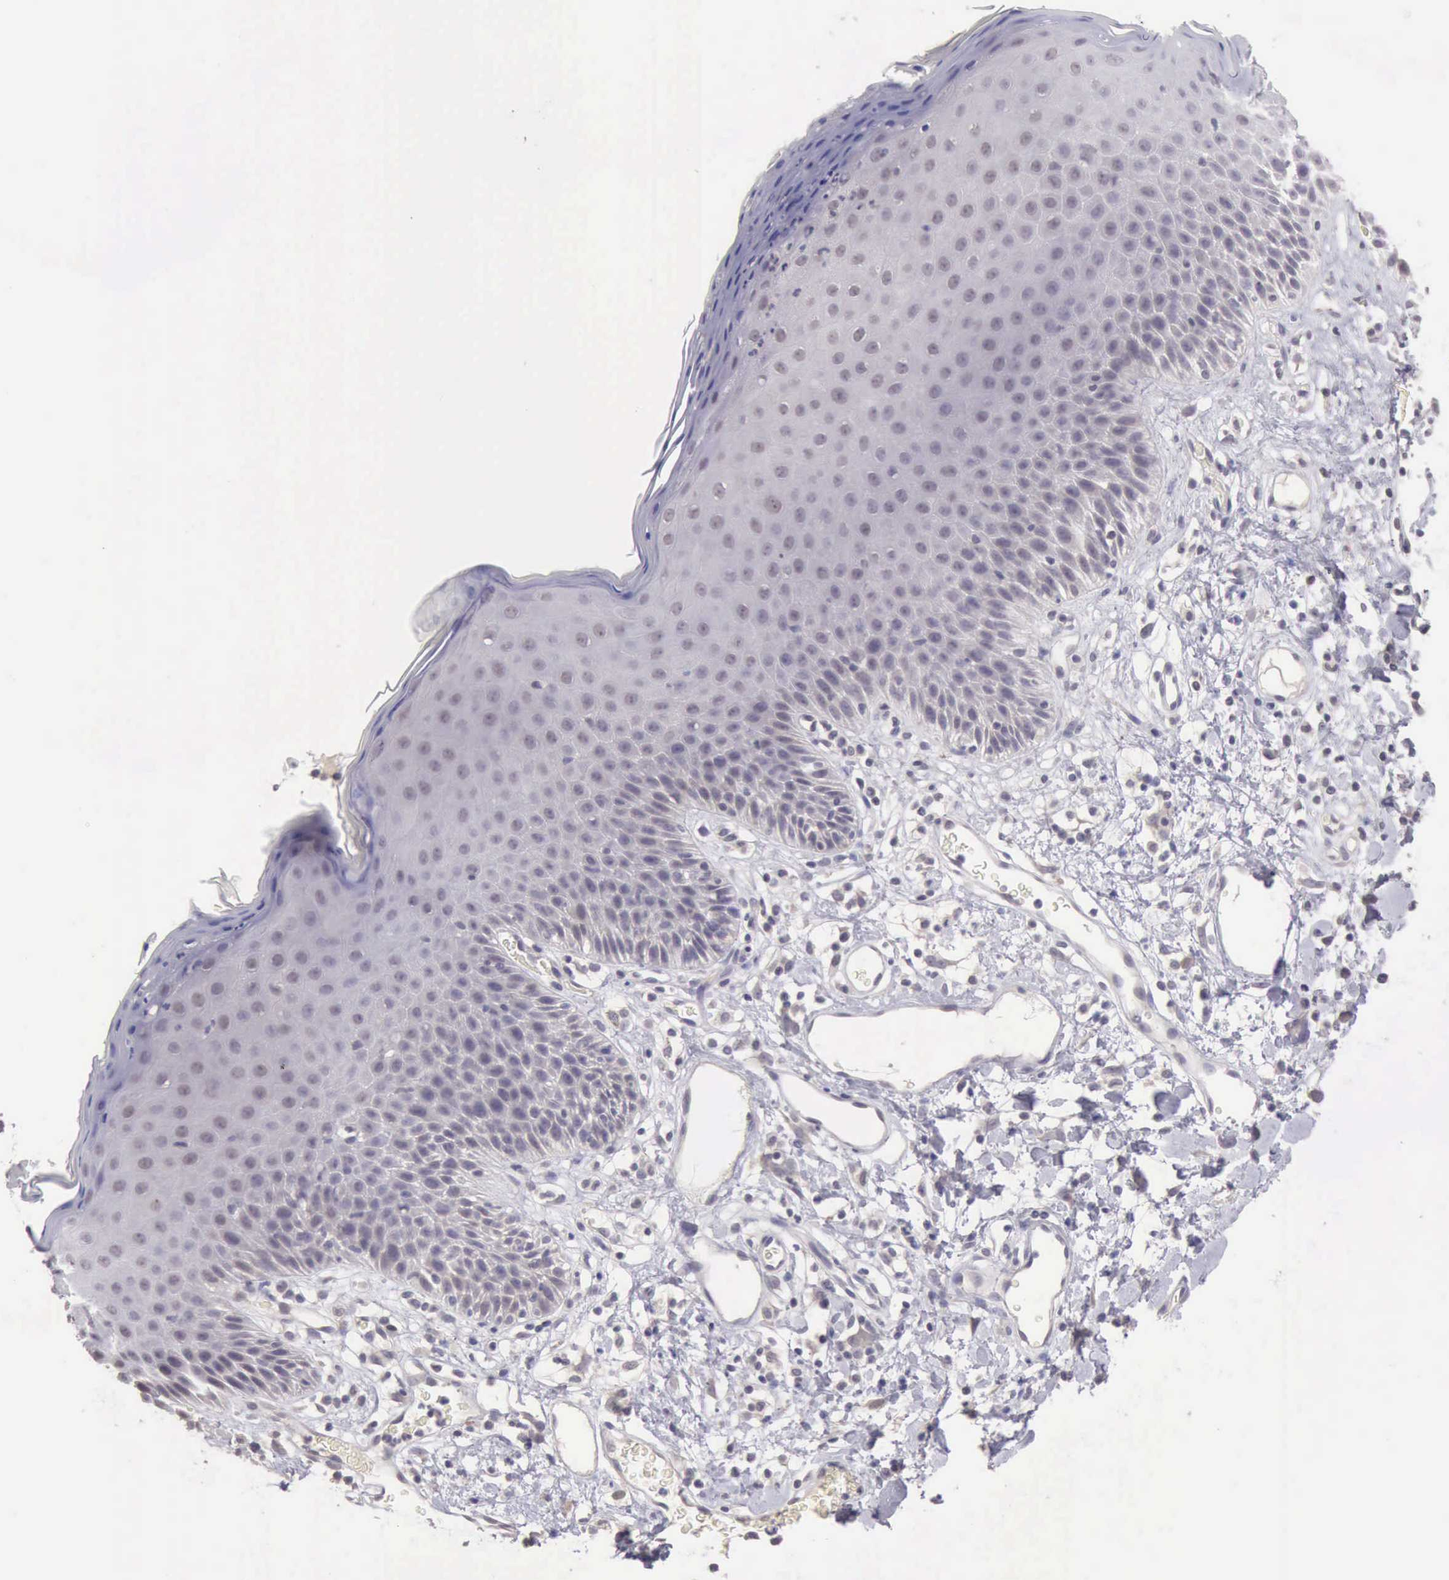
{"staining": {"intensity": "negative", "quantity": "none", "location": "none"}, "tissue": "skin", "cell_type": "Epidermal cells", "image_type": "normal", "snomed": [{"axis": "morphology", "description": "Normal tissue, NOS"}, {"axis": "topography", "description": "Vulva"}, {"axis": "topography", "description": "Peripheral nerve tissue"}], "caption": "Skin stained for a protein using immunohistochemistry shows no staining epidermal cells.", "gene": "KCND1", "patient": {"sex": "female", "age": 68}}